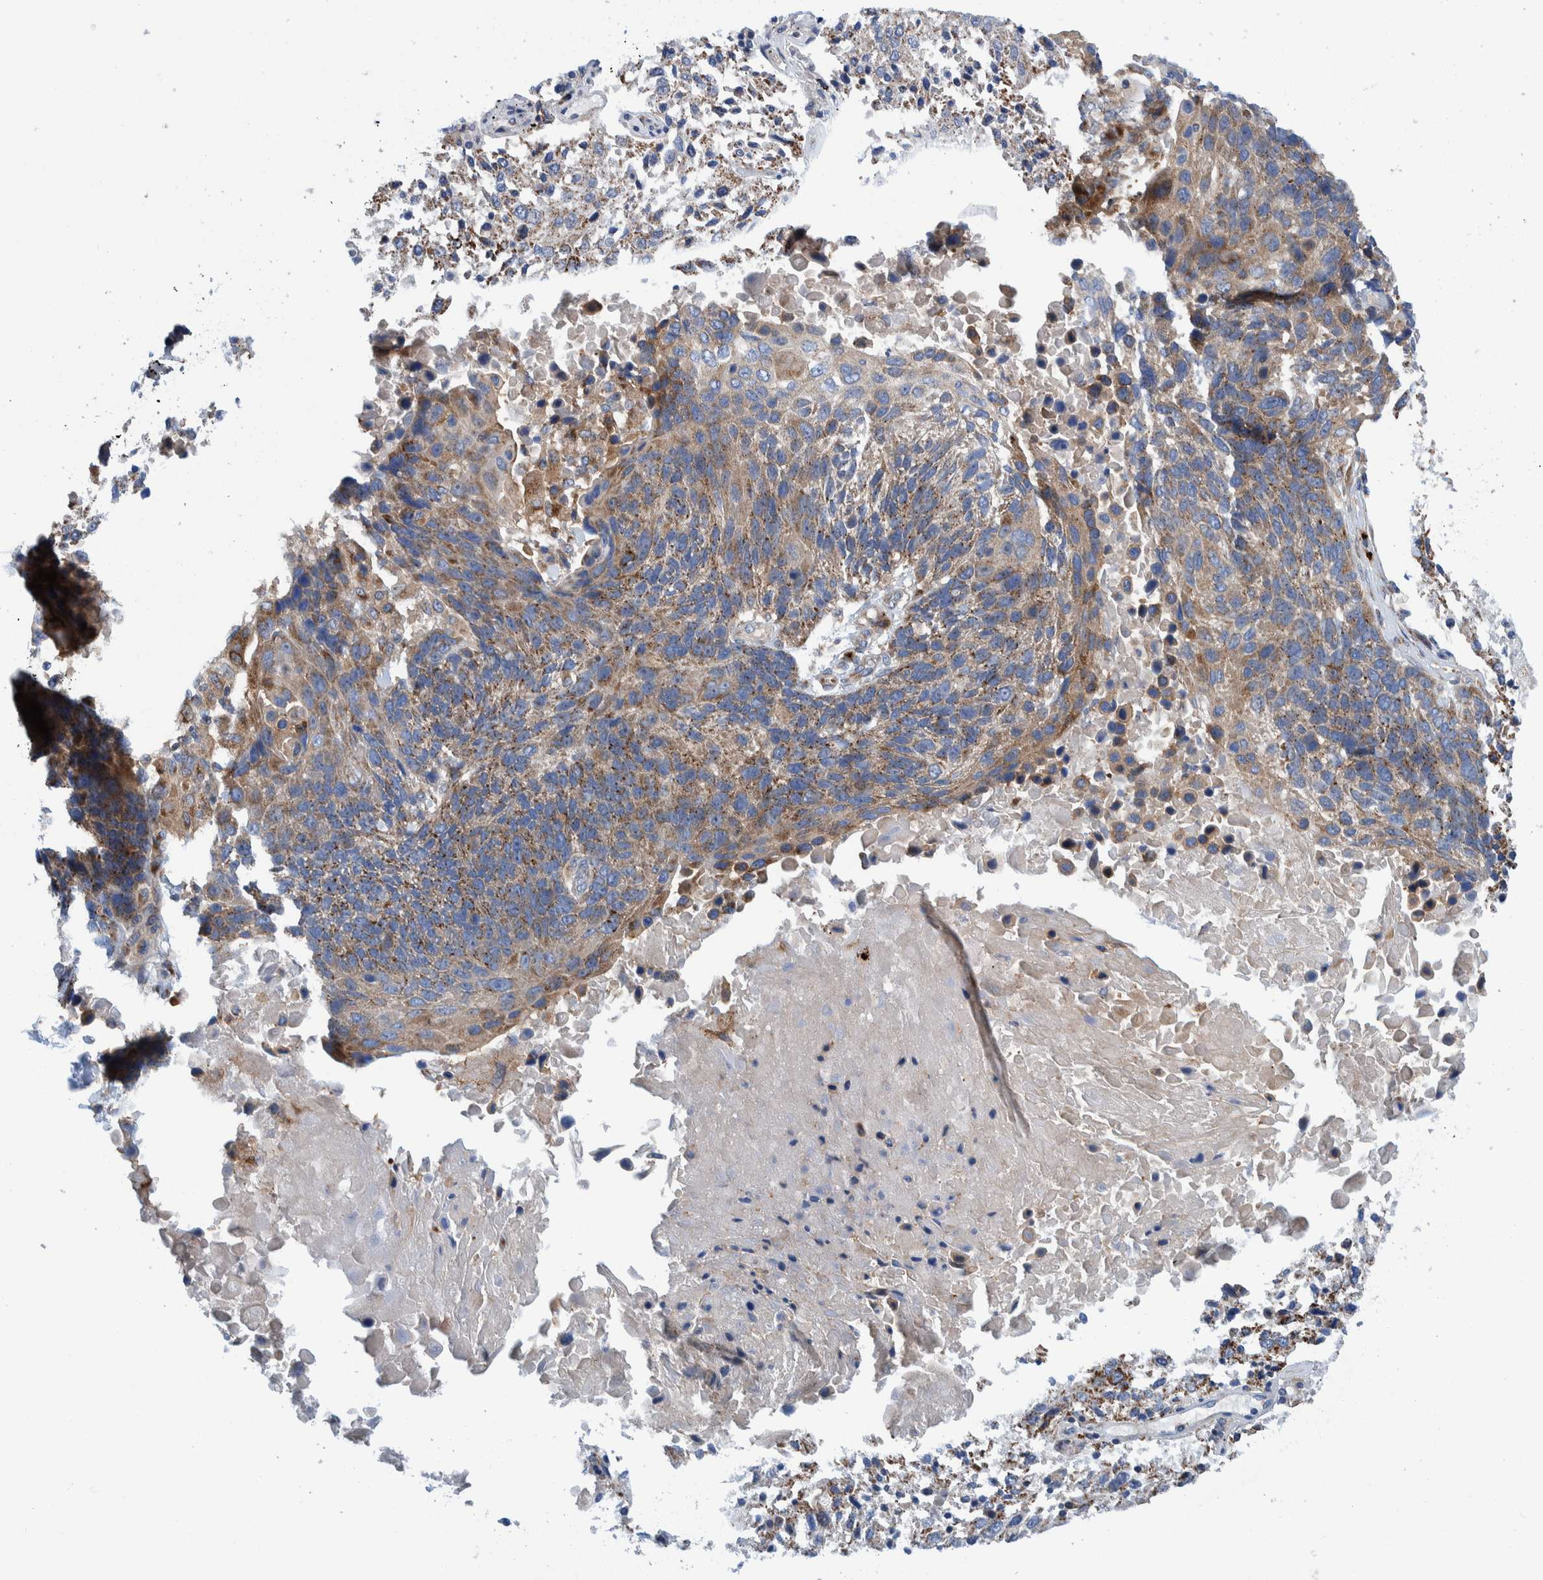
{"staining": {"intensity": "moderate", "quantity": ">75%", "location": "cytoplasmic/membranous"}, "tissue": "lung cancer", "cell_type": "Tumor cells", "image_type": "cancer", "snomed": [{"axis": "morphology", "description": "Squamous cell carcinoma, NOS"}, {"axis": "topography", "description": "Lung"}], "caption": "The image demonstrates staining of squamous cell carcinoma (lung), revealing moderate cytoplasmic/membranous protein positivity (brown color) within tumor cells. Nuclei are stained in blue.", "gene": "TRIM58", "patient": {"sex": "male", "age": 65}}